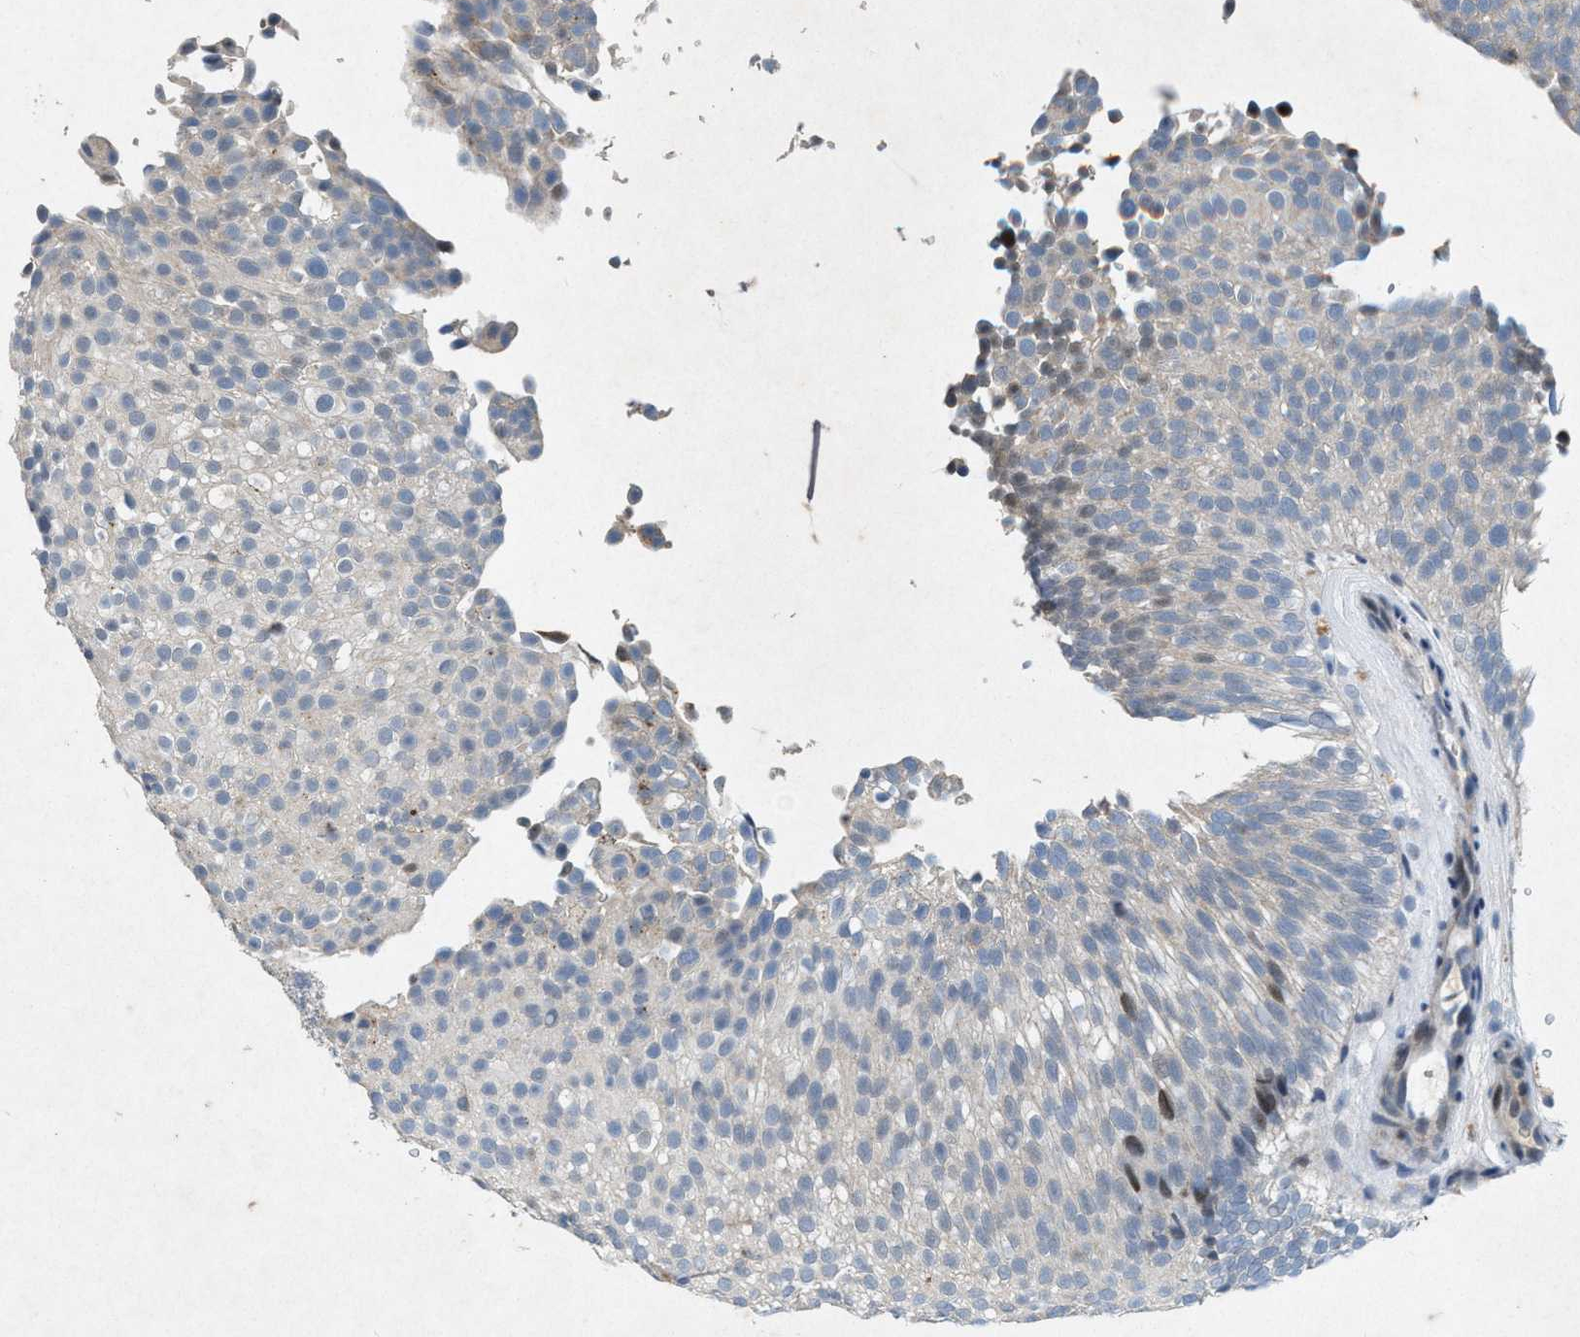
{"staining": {"intensity": "weak", "quantity": "<25%", "location": "cytoplasmic/membranous"}, "tissue": "urothelial cancer", "cell_type": "Tumor cells", "image_type": "cancer", "snomed": [{"axis": "morphology", "description": "Urothelial carcinoma, Low grade"}, {"axis": "topography", "description": "Urinary bladder"}], "caption": "A high-resolution image shows immunohistochemistry (IHC) staining of urothelial cancer, which displays no significant positivity in tumor cells.", "gene": "URGCP", "patient": {"sex": "male", "age": 78}}